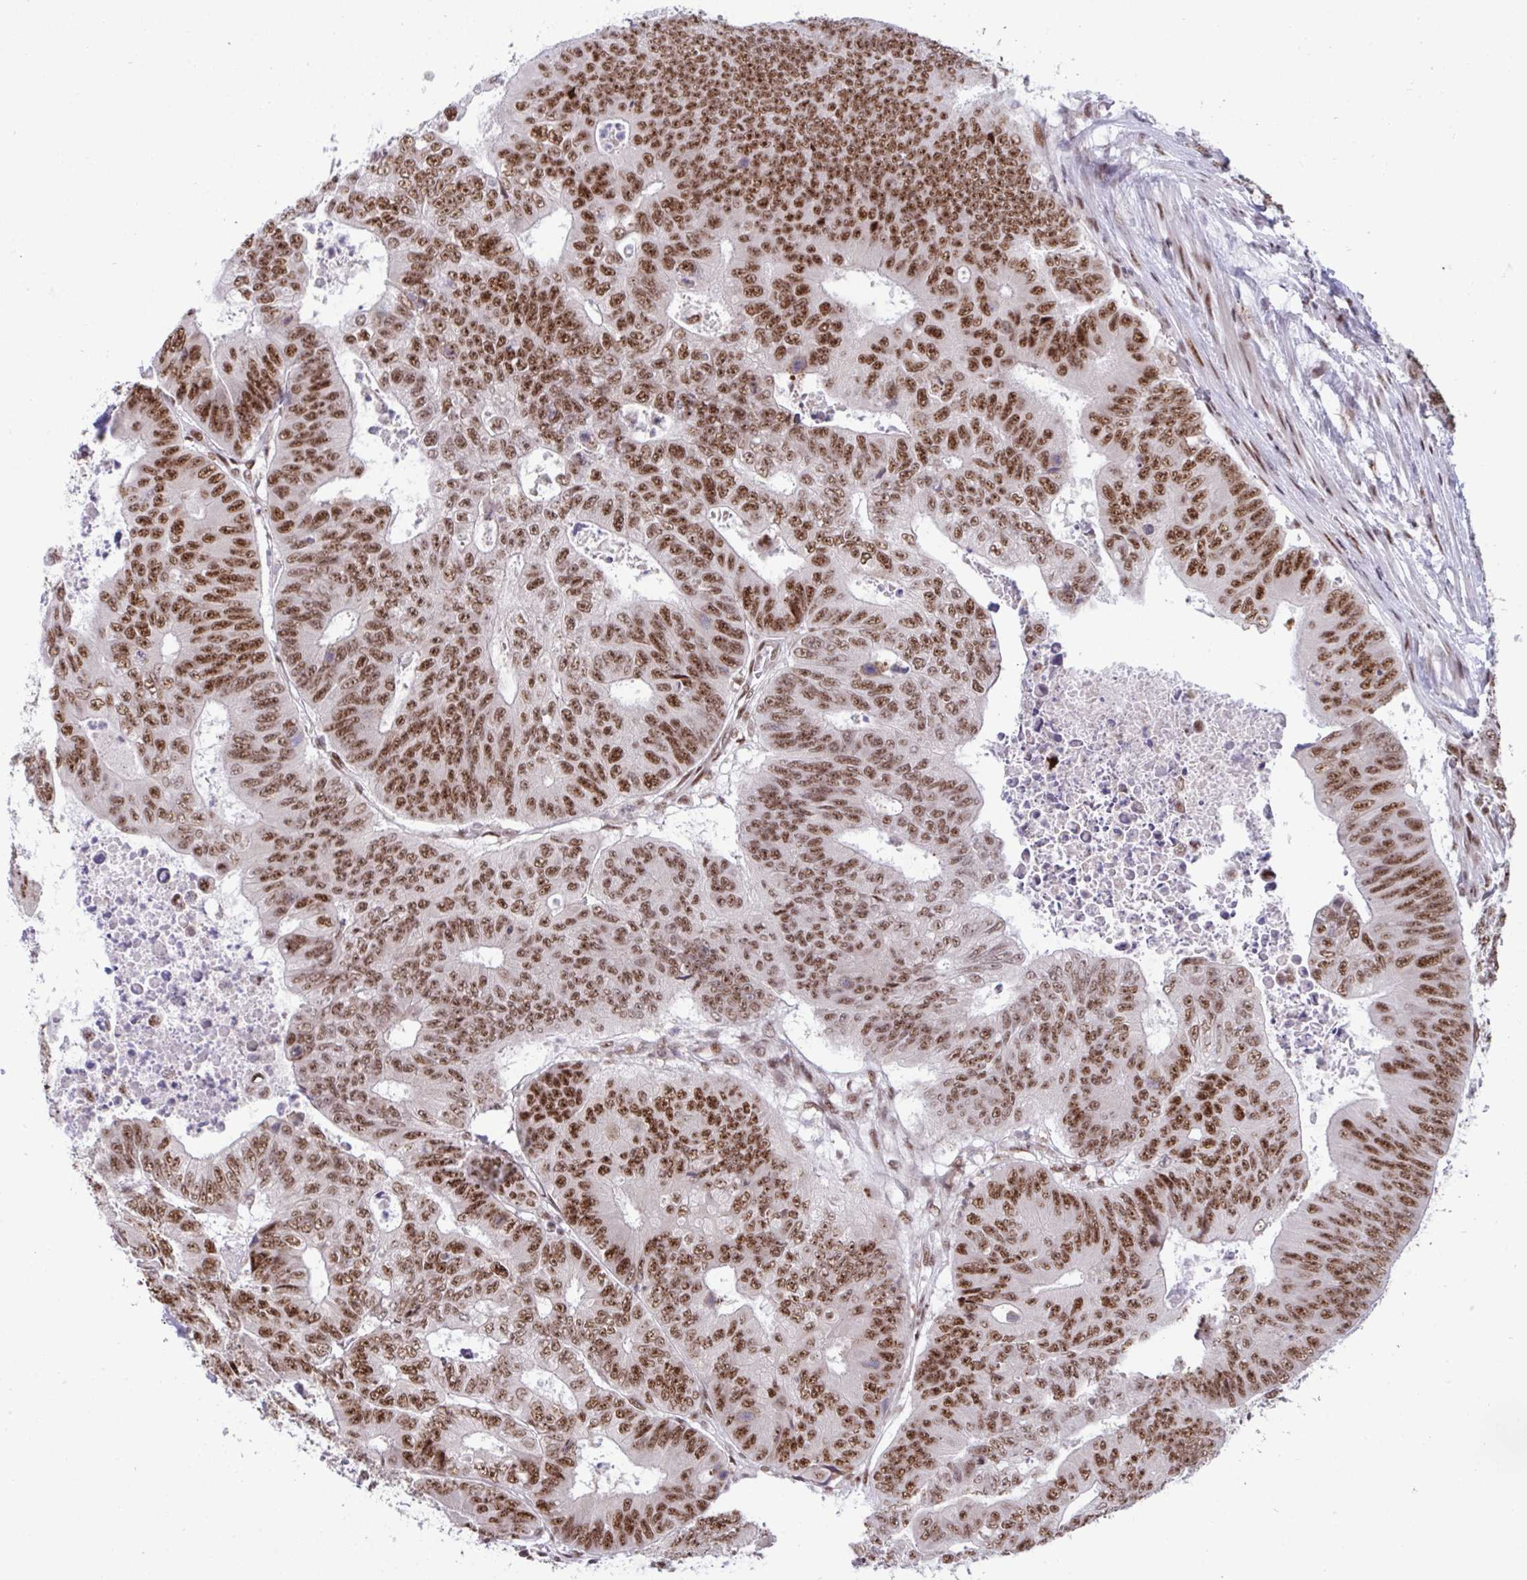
{"staining": {"intensity": "moderate", "quantity": ">75%", "location": "nuclear"}, "tissue": "colorectal cancer", "cell_type": "Tumor cells", "image_type": "cancer", "snomed": [{"axis": "morphology", "description": "Adenocarcinoma, NOS"}, {"axis": "topography", "description": "Colon"}], "caption": "A brown stain highlights moderate nuclear staining of a protein in adenocarcinoma (colorectal) tumor cells. The staining was performed using DAB (3,3'-diaminobenzidine), with brown indicating positive protein expression. Nuclei are stained blue with hematoxylin.", "gene": "WBP11", "patient": {"sex": "female", "age": 48}}